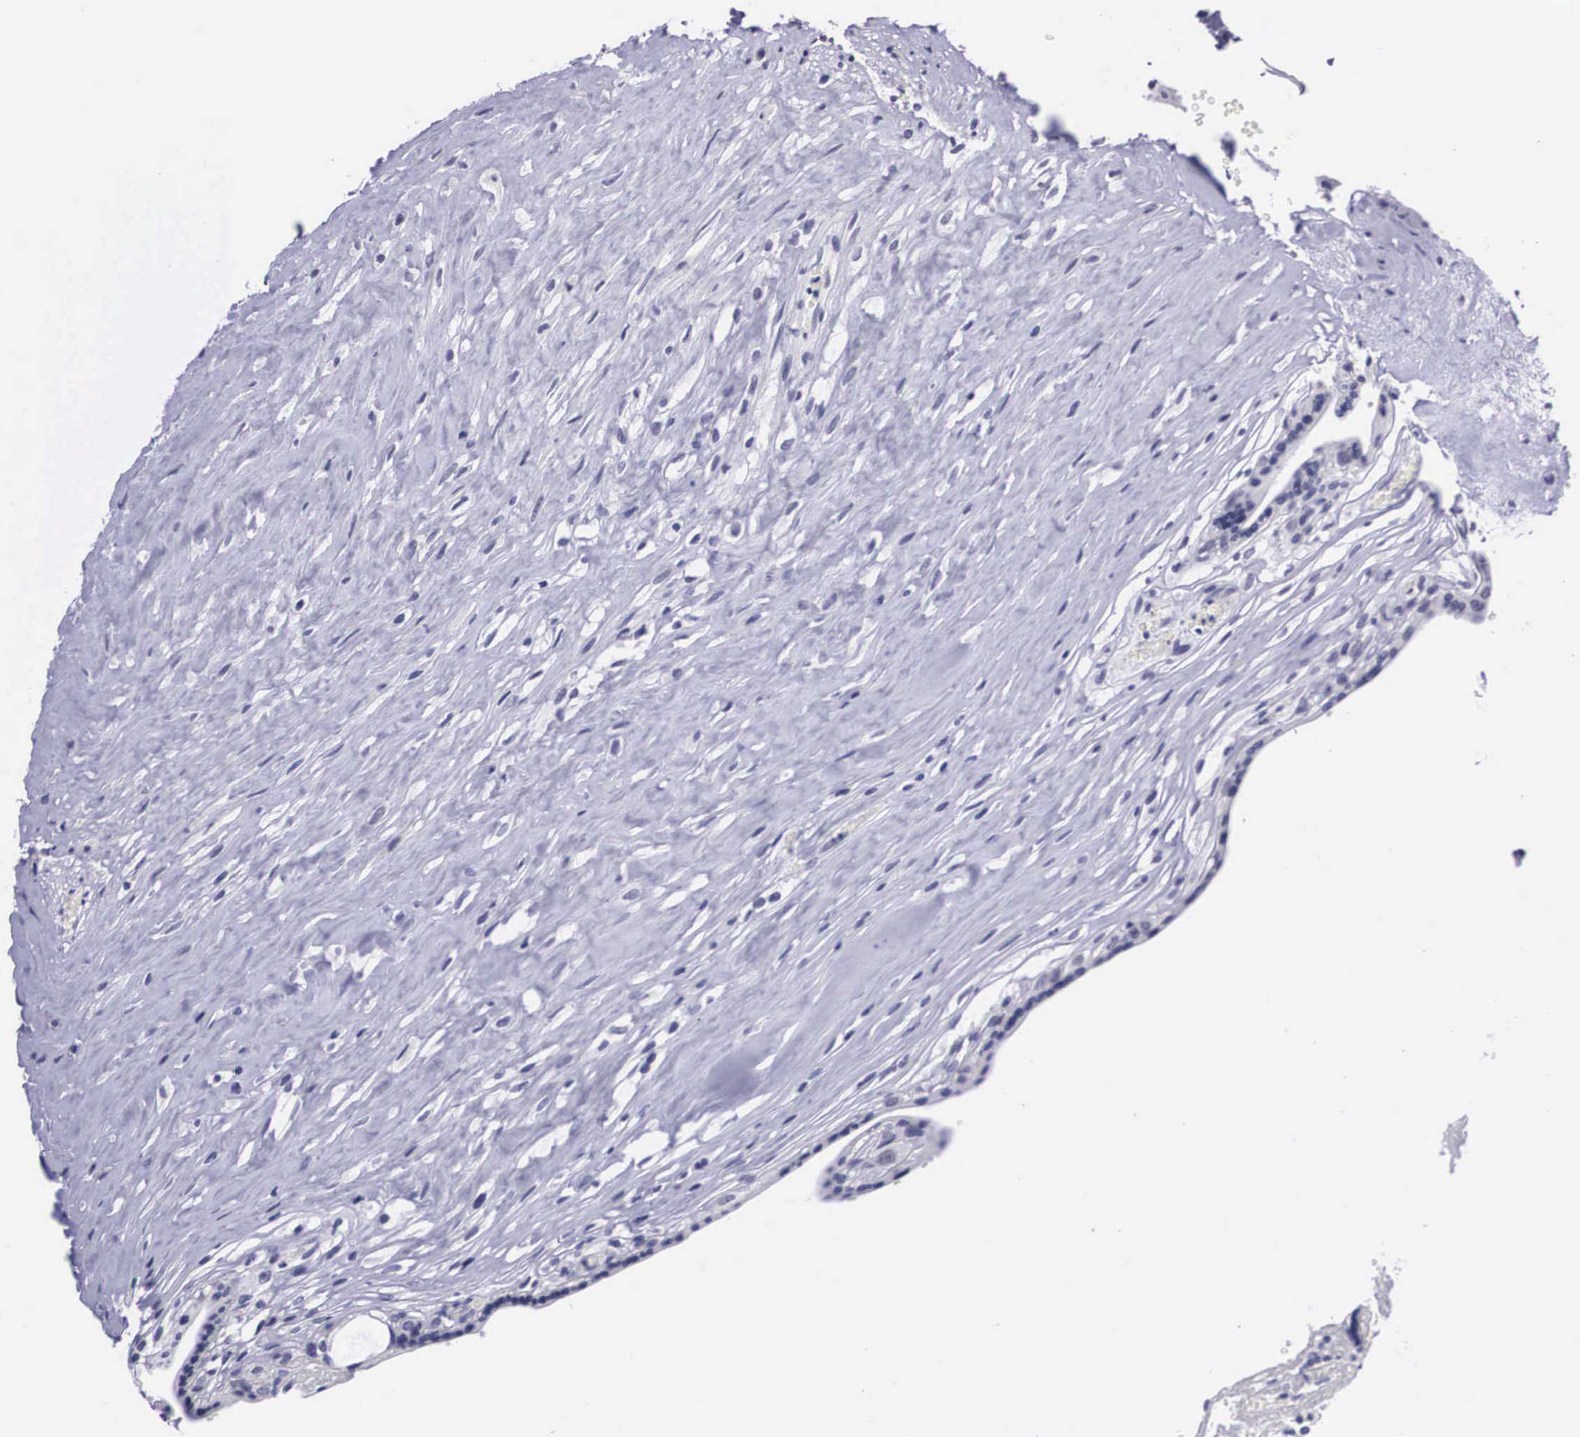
{"staining": {"intensity": "negative", "quantity": "none", "location": "none"}, "tissue": "placenta", "cell_type": "Decidual cells", "image_type": "normal", "snomed": [{"axis": "morphology", "description": "Normal tissue, NOS"}, {"axis": "topography", "description": "Placenta"}], "caption": "The image demonstrates no significant positivity in decidual cells of placenta. (DAB immunohistochemistry with hematoxylin counter stain).", "gene": "C22orf31", "patient": {"sex": "female", "age": 24}}